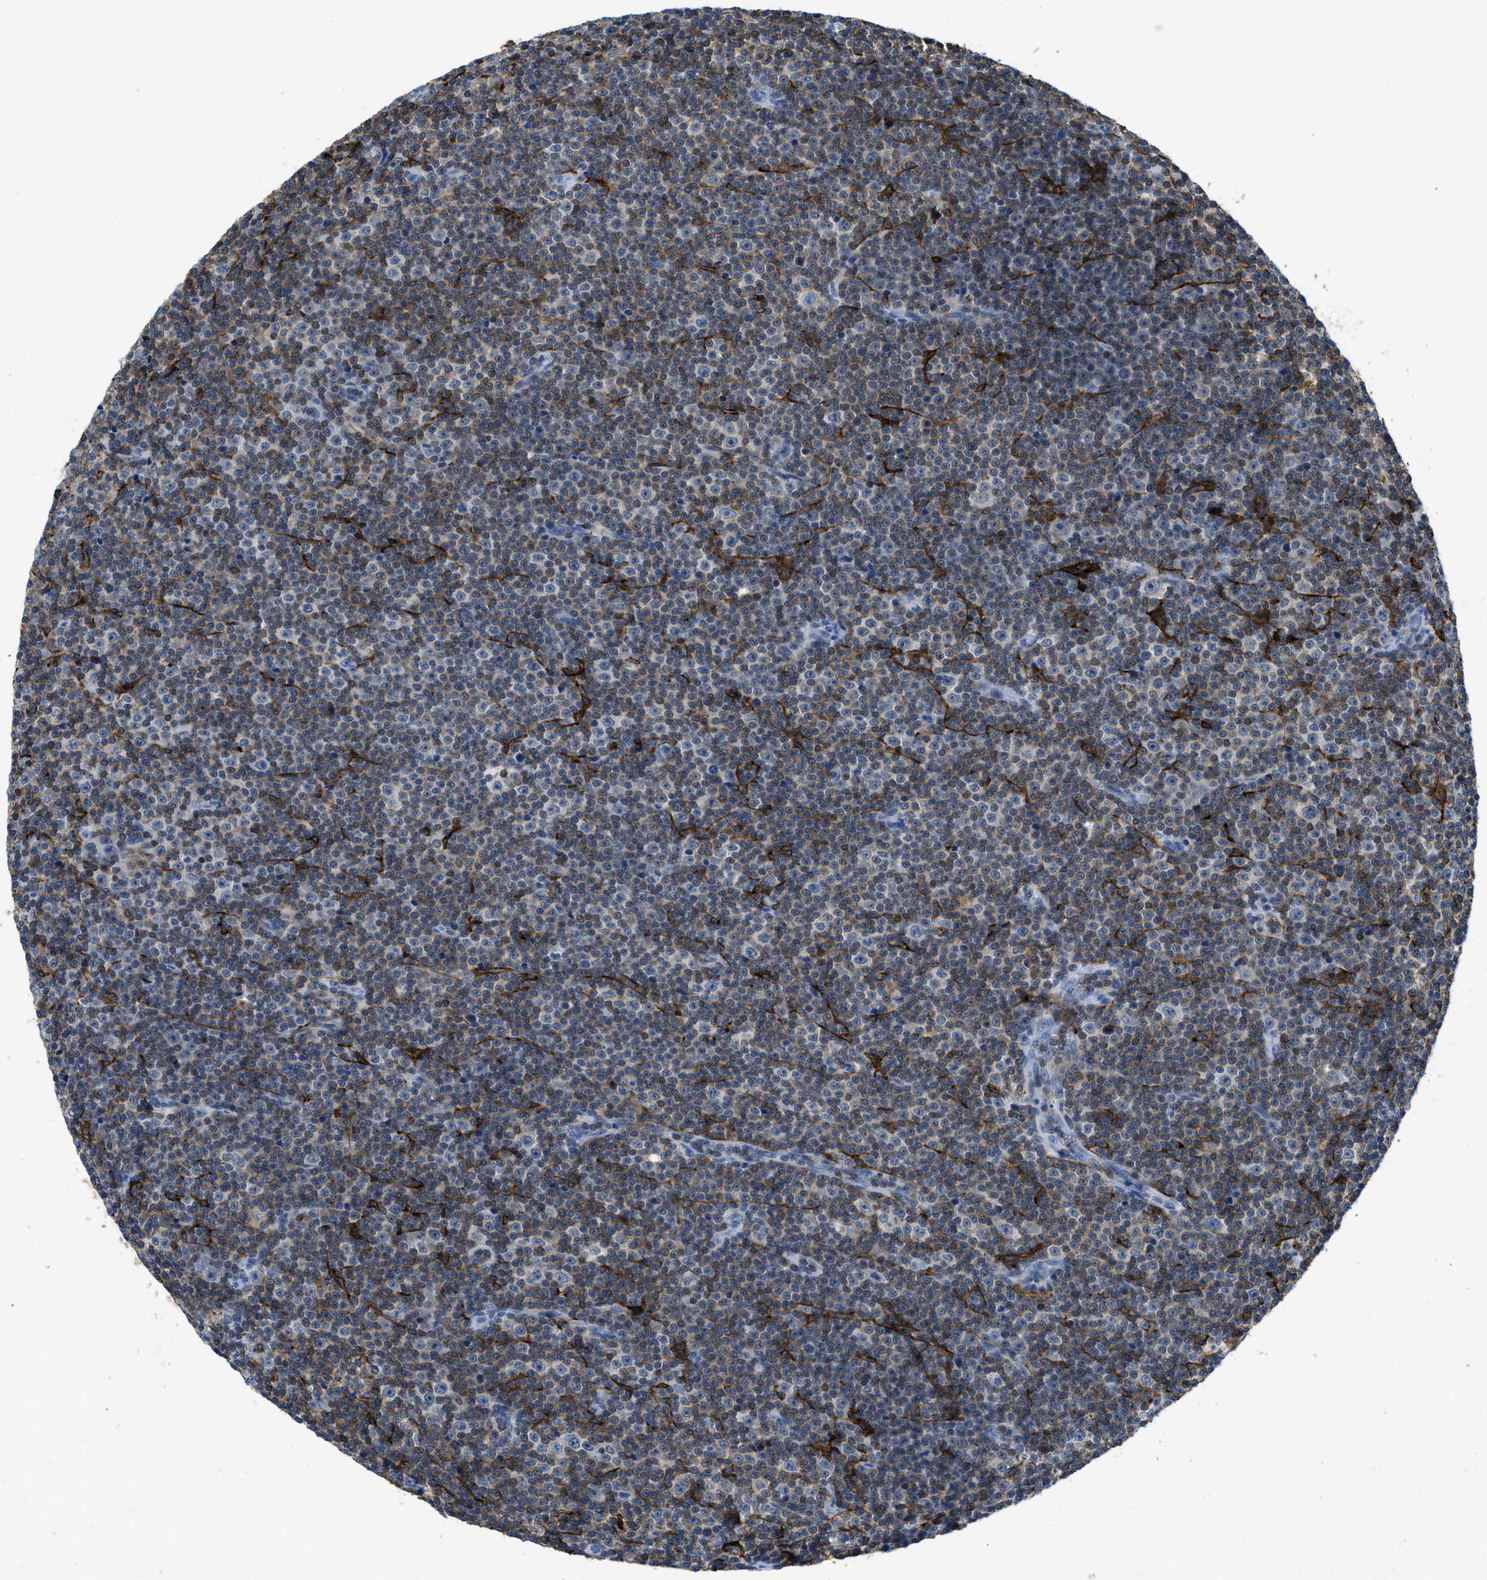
{"staining": {"intensity": "weak", "quantity": "<25%", "location": "cytoplasmic/membranous"}, "tissue": "lymphoma", "cell_type": "Tumor cells", "image_type": "cancer", "snomed": [{"axis": "morphology", "description": "Malignant lymphoma, non-Hodgkin's type, Low grade"}, {"axis": "topography", "description": "Lymph node"}], "caption": "This is an immunohistochemistry (IHC) micrograph of human lymphoma. There is no positivity in tumor cells.", "gene": "FAM151A", "patient": {"sex": "female", "age": 67}}